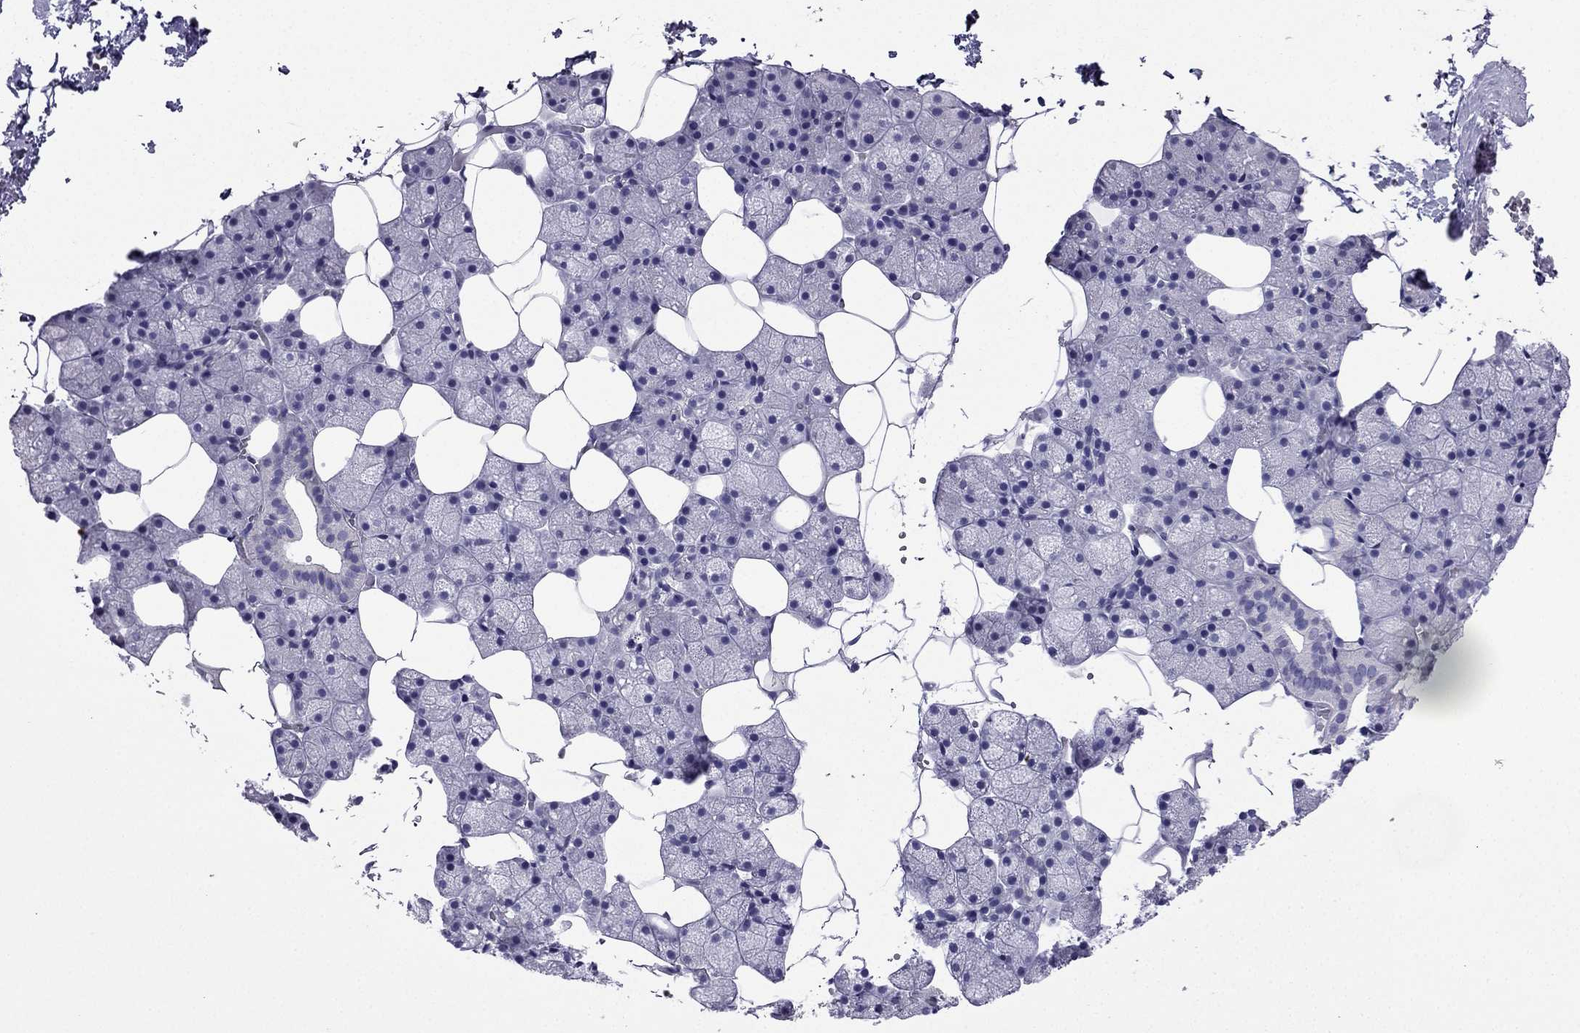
{"staining": {"intensity": "negative", "quantity": "none", "location": "none"}, "tissue": "salivary gland", "cell_type": "Glandular cells", "image_type": "normal", "snomed": [{"axis": "morphology", "description": "Normal tissue, NOS"}, {"axis": "topography", "description": "Salivary gland"}], "caption": "The histopathology image exhibits no significant positivity in glandular cells of salivary gland.", "gene": "KCNJ10", "patient": {"sex": "male", "age": 38}}